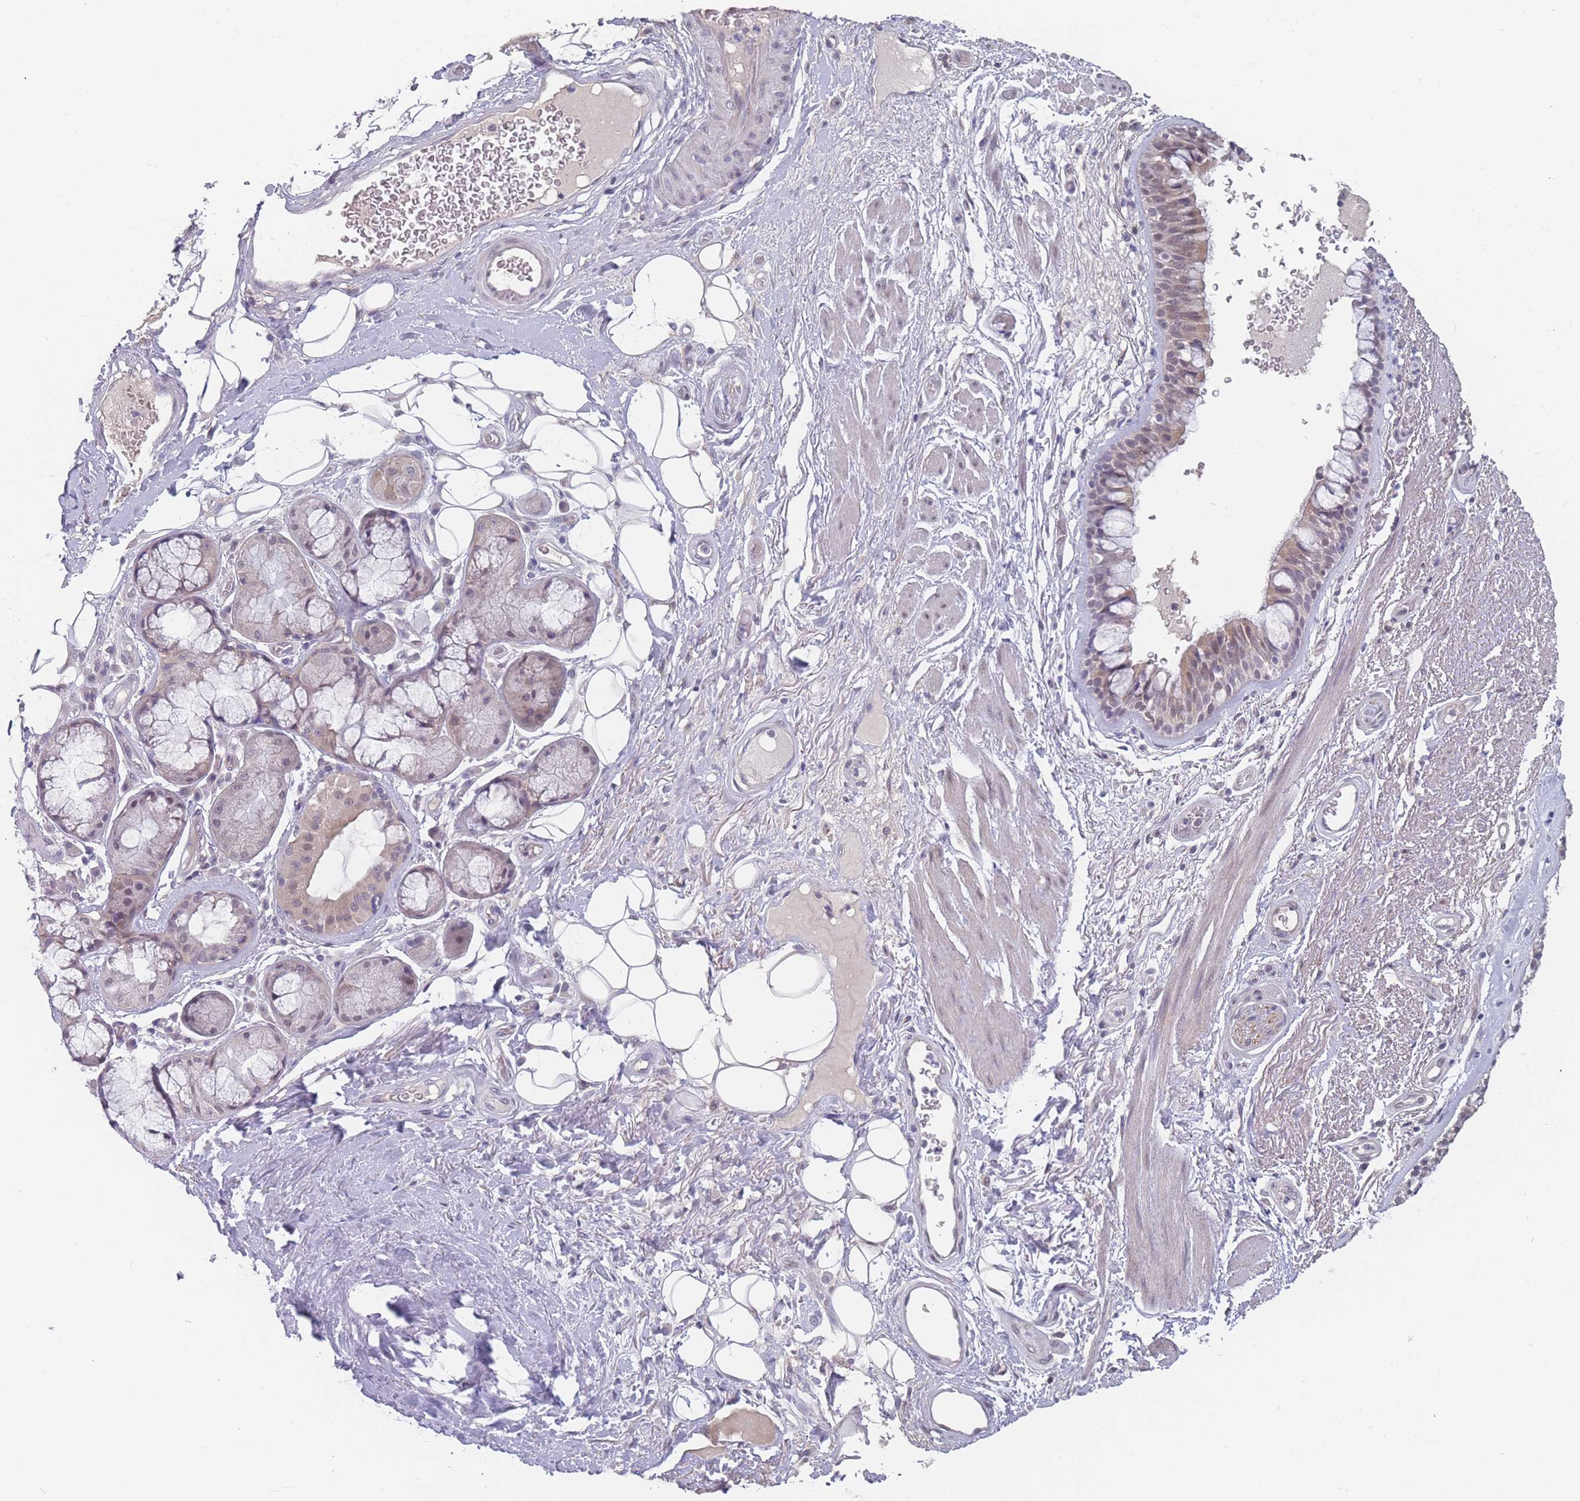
{"staining": {"intensity": "weak", "quantity": "<25%", "location": "cytoplasmic/membranous"}, "tissue": "bronchus", "cell_type": "Respiratory epithelial cells", "image_type": "normal", "snomed": [{"axis": "morphology", "description": "Normal tissue, NOS"}, {"axis": "morphology", "description": "Squamous cell carcinoma, NOS"}, {"axis": "topography", "description": "Lymph node"}, {"axis": "topography", "description": "Bronchus"}, {"axis": "topography", "description": "Lung"}], "caption": "This is an immunohistochemistry (IHC) histopathology image of benign human bronchus. There is no expression in respiratory epithelial cells.", "gene": "ANKRD10", "patient": {"sex": "male", "age": 66}}